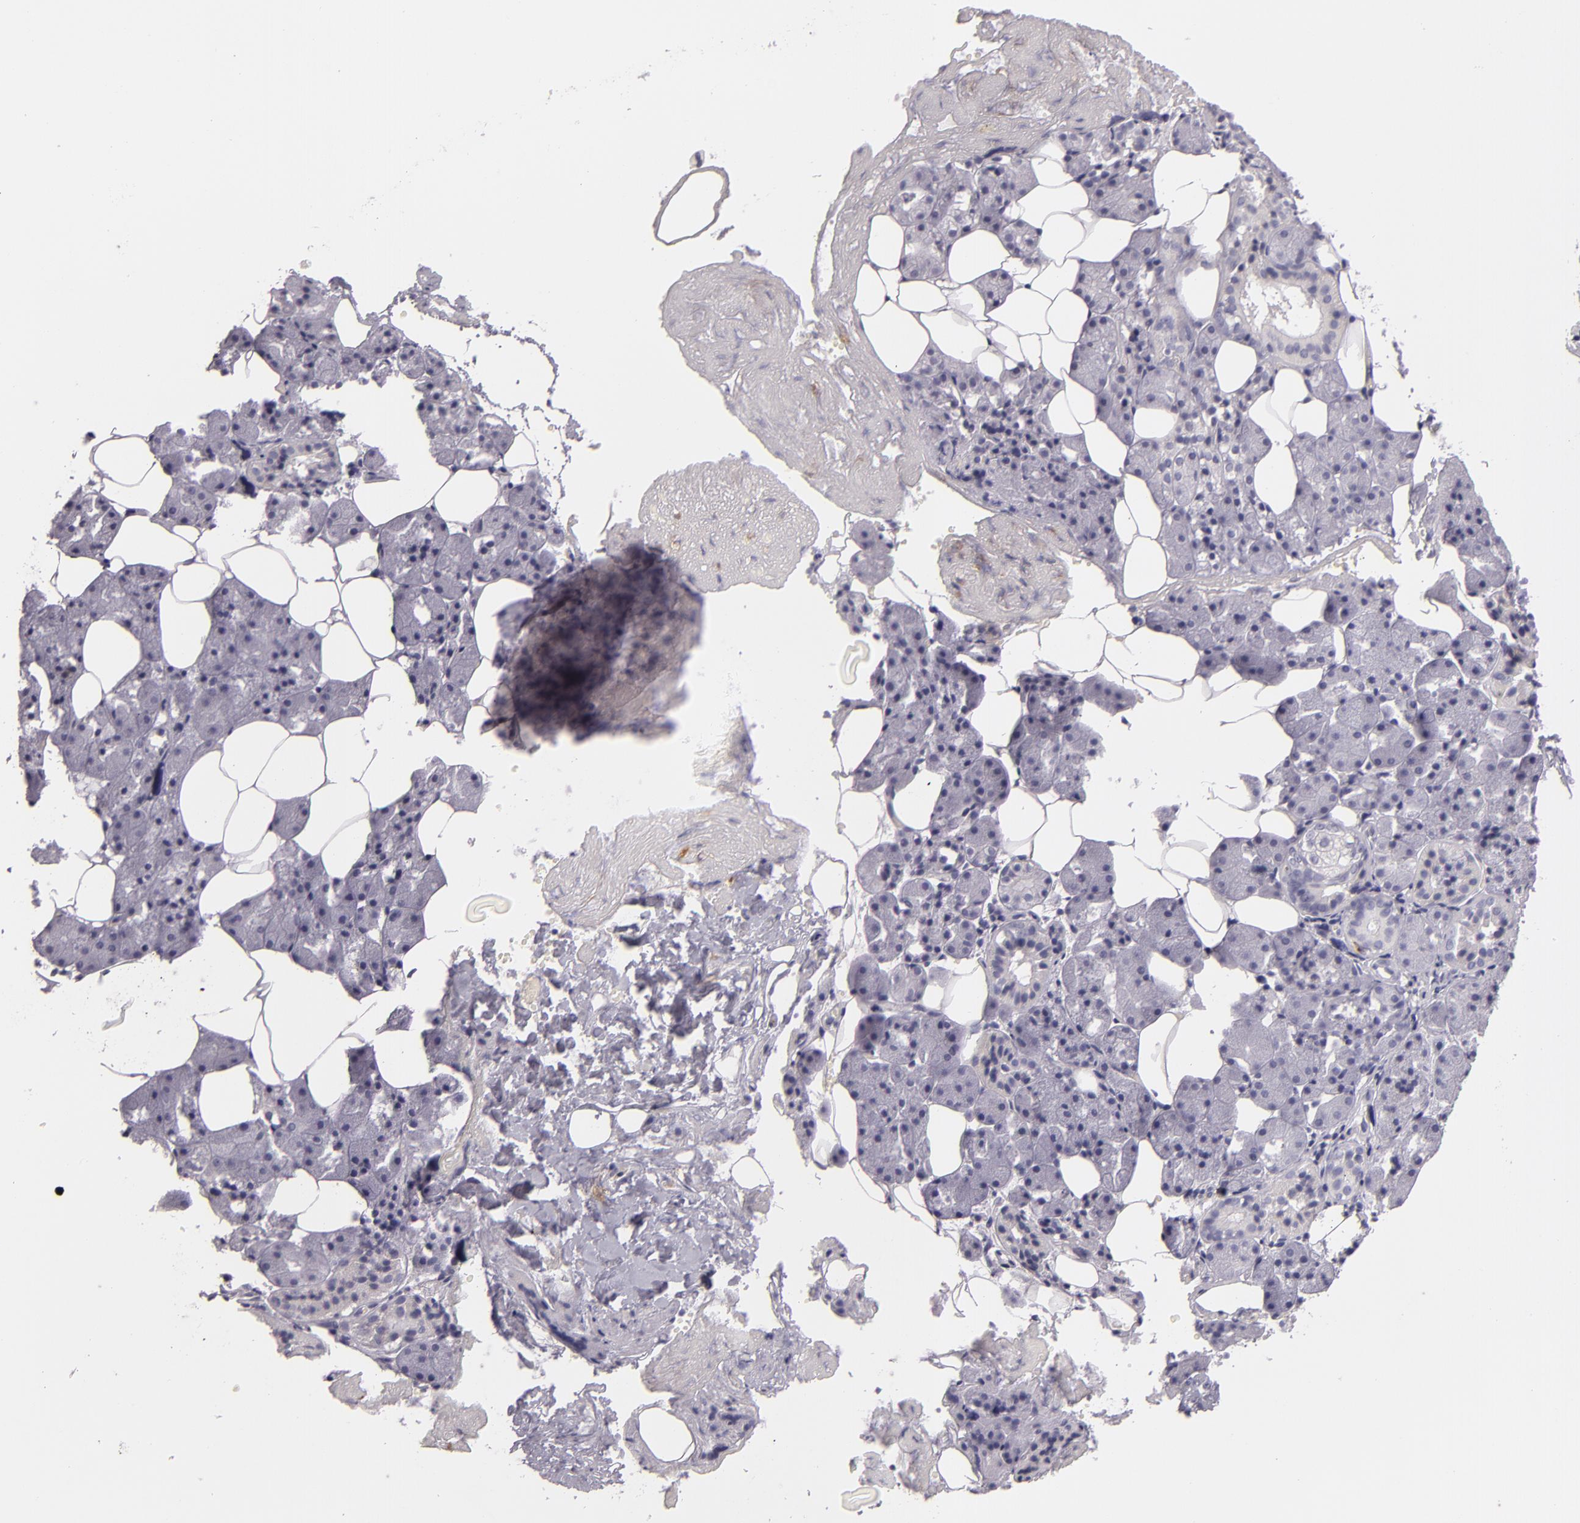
{"staining": {"intensity": "negative", "quantity": "none", "location": "none"}, "tissue": "salivary gland", "cell_type": "Glandular cells", "image_type": "normal", "snomed": [{"axis": "morphology", "description": "Normal tissue, NOS"}, {"axis": "topography", "description": "Salivary gland"}], "caption": "Protein analysis of unremarkable salivary gland exhibits no significant positivity in glandular cells.", "gene": "FAM181A", "patient": {"sex": "female", "age": 55}}